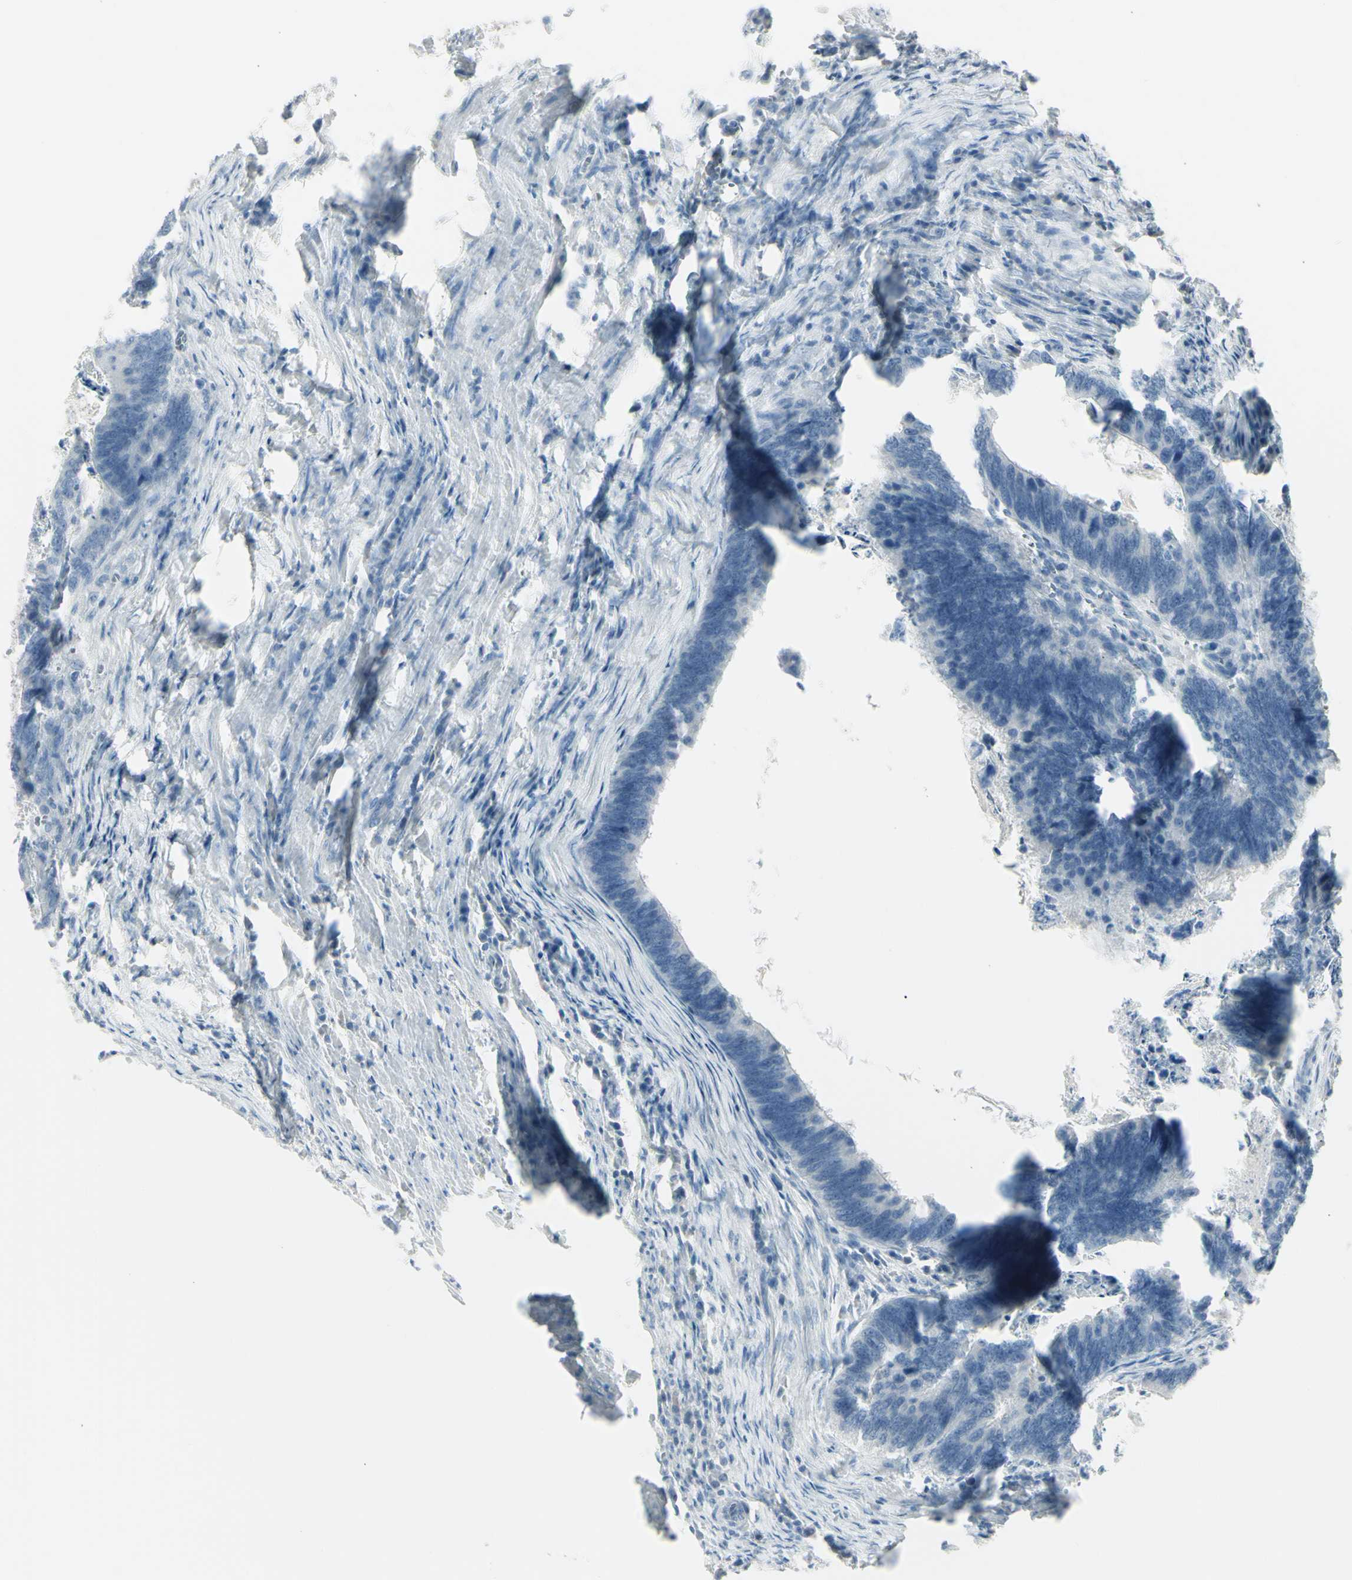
{"staining": {"intensity": "negative", "quantity": "none", "location": "none"}, "tissue": "colorectal cancer", "cell_type": "Tumor cells", "image_type": "cancer", "snomed": [{"axis": "morphology", "description": "Adenocarcinoma, NOS"}, {"axis": "topography", "description": "Colon"}], "caption": "A photomicrograph of colorectal adenocarcinoma stained for a protein exhibits no brown staining in tumor cells. Brightfield microscopy of immunohistochemistry (IHC) stained with DAB (brown) and hematoxylin (blue), captured at high magnification.", "gene": "SH3GL2", "patient": {"sex": "male", "age": 72}}